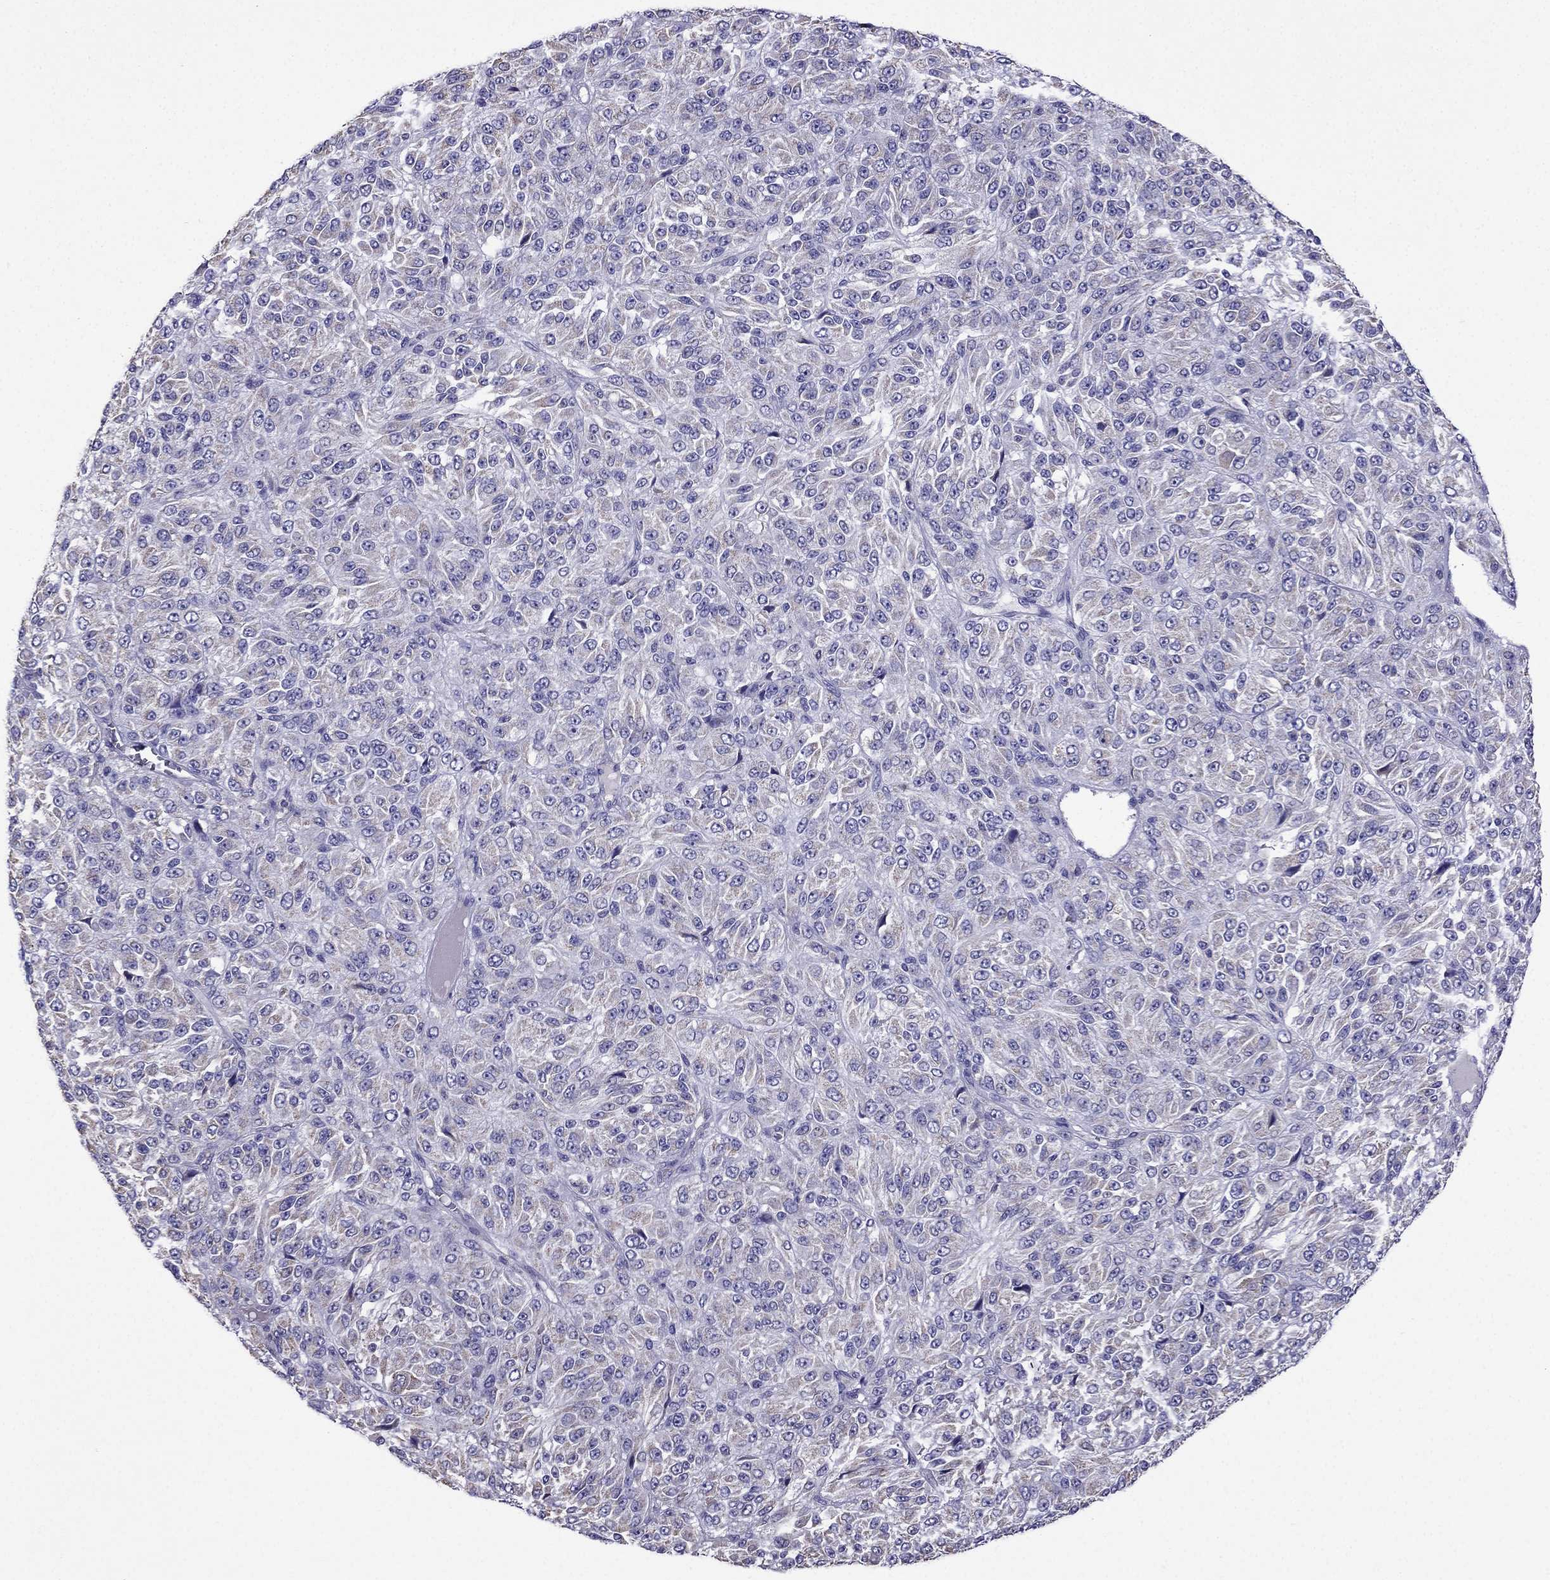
{"staining": {"intensity": "weak", "quantity": "<25%", "location": "cytoplasmic/membranous"}, "tissue": "melanoma", "cell_type": "Tumor cells", "image_type": "cancer", "snomed": [{"axis": "morphology", "description": "Malignant melanoma, Metastatic site"}, {"axis": "topography", "description": "Brain"}], "caption": "An IHC photomicrograph of melanoma is shown. There is no staining in tumor cells of melanoma.", "gene": "DSC1", "patient": {"sex": "female", "age": 56}}